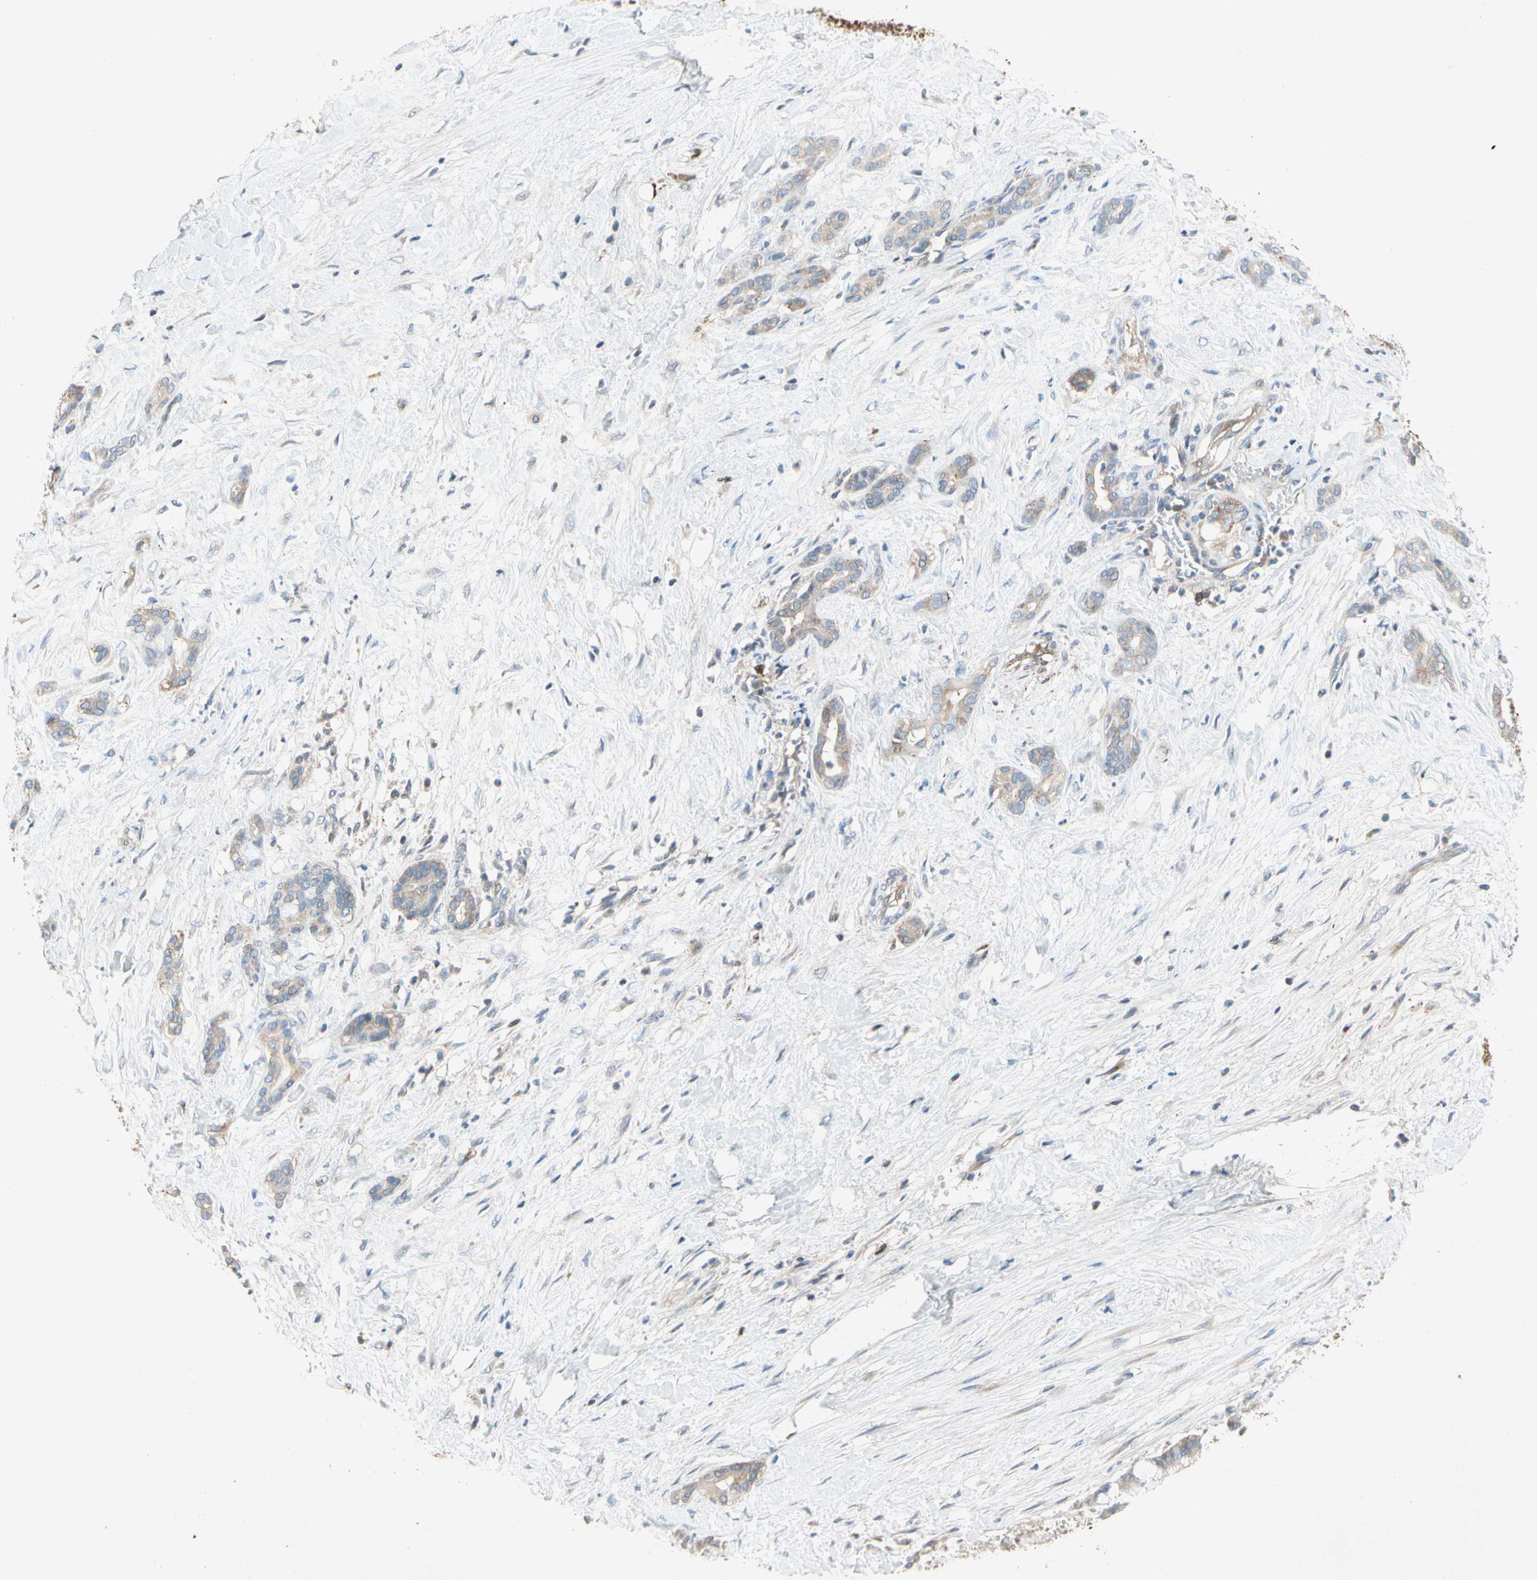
{"staining": {"intensity": "weak", "quantity": ">75%", "location": "cytoplasmic/membranous"}, "tissue": "pancreatic cancer", "cell_type": "Tumor cells", "image_type": "cancer", "snomed": [{"axis": "morphology", "description": "Adenocarcinoma, NOS"}, {"axis": "topography", "description": "Pancreas"}], "caption": "The immunohistochemical stain labels weak cytoplasmic/membranous expression in tumor cells of pancreatic adenocarcinoma tissue. (IHC, brightfield microscopy, high magnification).", "gene": "NDFIP2", "patient": {"sex": "male", "age": 41}}